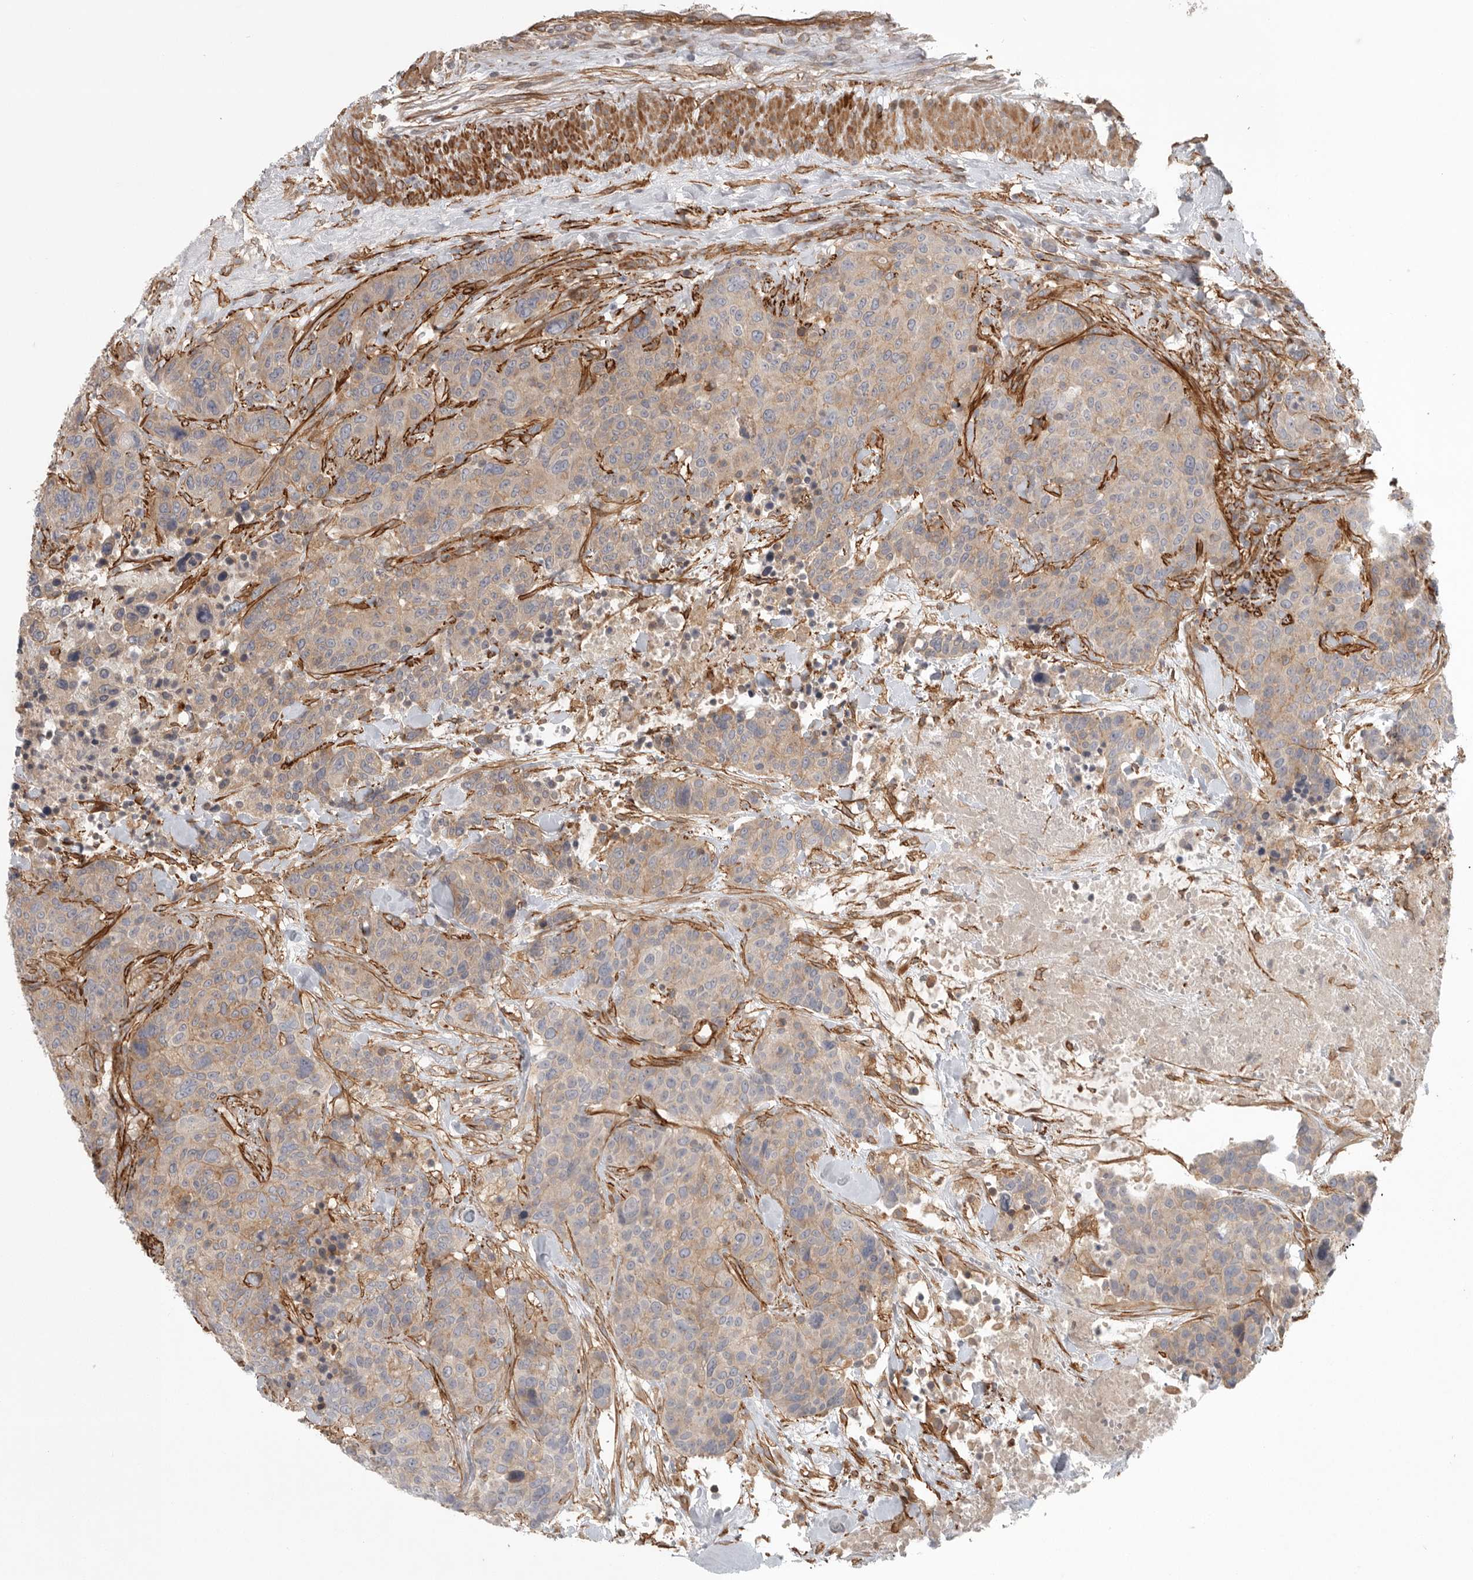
{"staining": {"intensity": "weak", "quantity": ">75%", "location": "cytoplasmic/membranous"}, "tissue": "breast cancer", "cell_type": "Tumor cells", "image_type": "cancer", "snomed": [{"axis": "morphology", "description": "Duct carcinoma"}, {"axis": "topography", "description": "Breast"}], "caption": "Protein staining by IHC displays weak cytoplasmic/membranous staining in approximately >75% of tumor cells in breast invasive ductal carcinoma.", "gene": "LONRF1", "patient": {"sex": "female", "age": 37}}